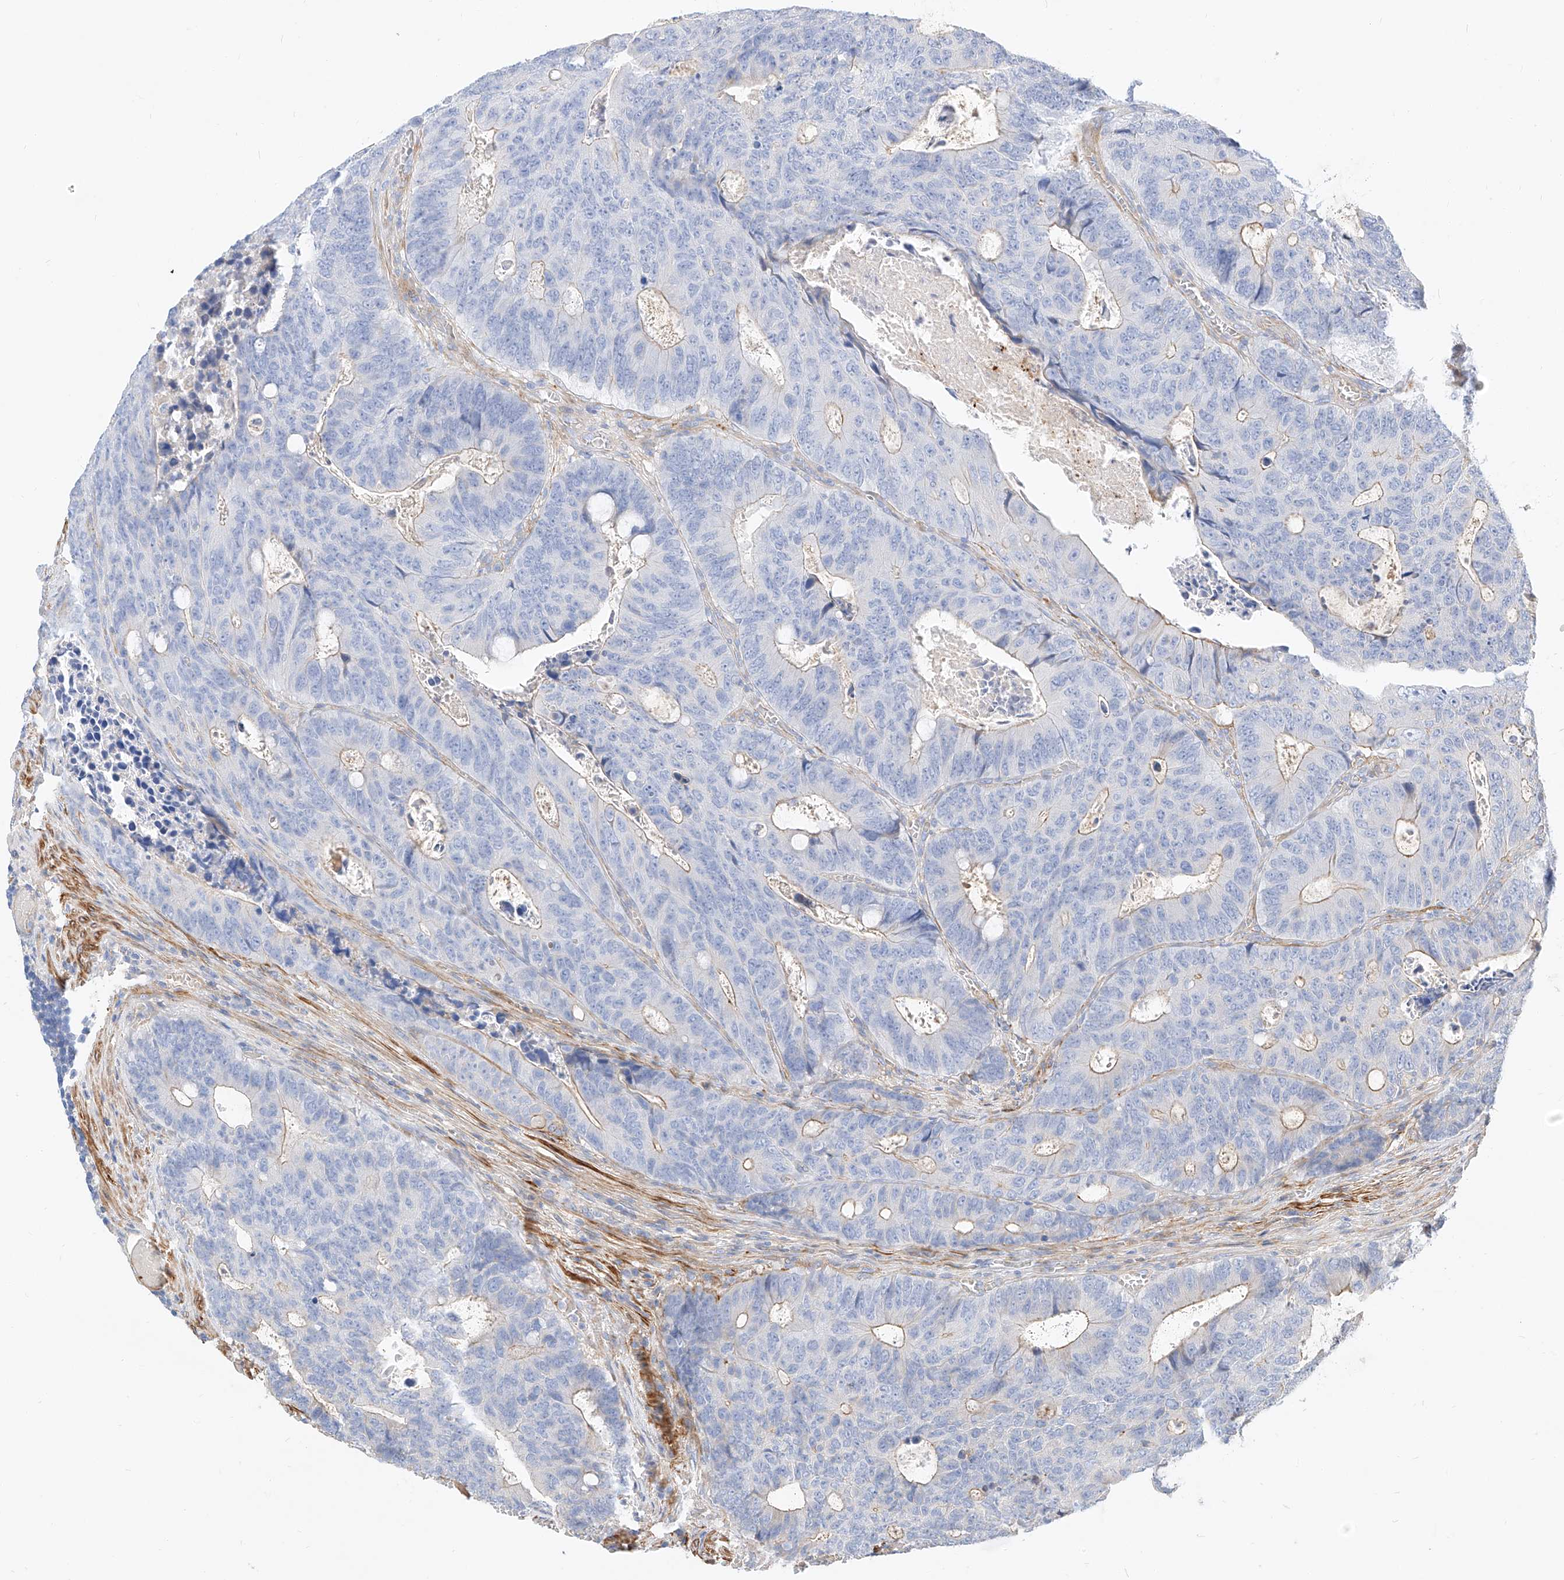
{"staining": {"intensity": "negative", "quantity": "none", "location": "none"}, "tissue": "colorectal cancer", "cell_type": "Tumor cells", "image_type": "cancer", "snomed": [{"axis": "morphology", "description": "Adenocarcinoma, NOS"}, {"axis": "topography", "description": "Colon"}], "caption": "This is an immunohistochemistry (IHC) photomicrograph of human adenocarcinoma (colorectal). There is no staining in tumor cells.", "gene": "KCNH5", "patient": {"sex": "male", "age": 87}}